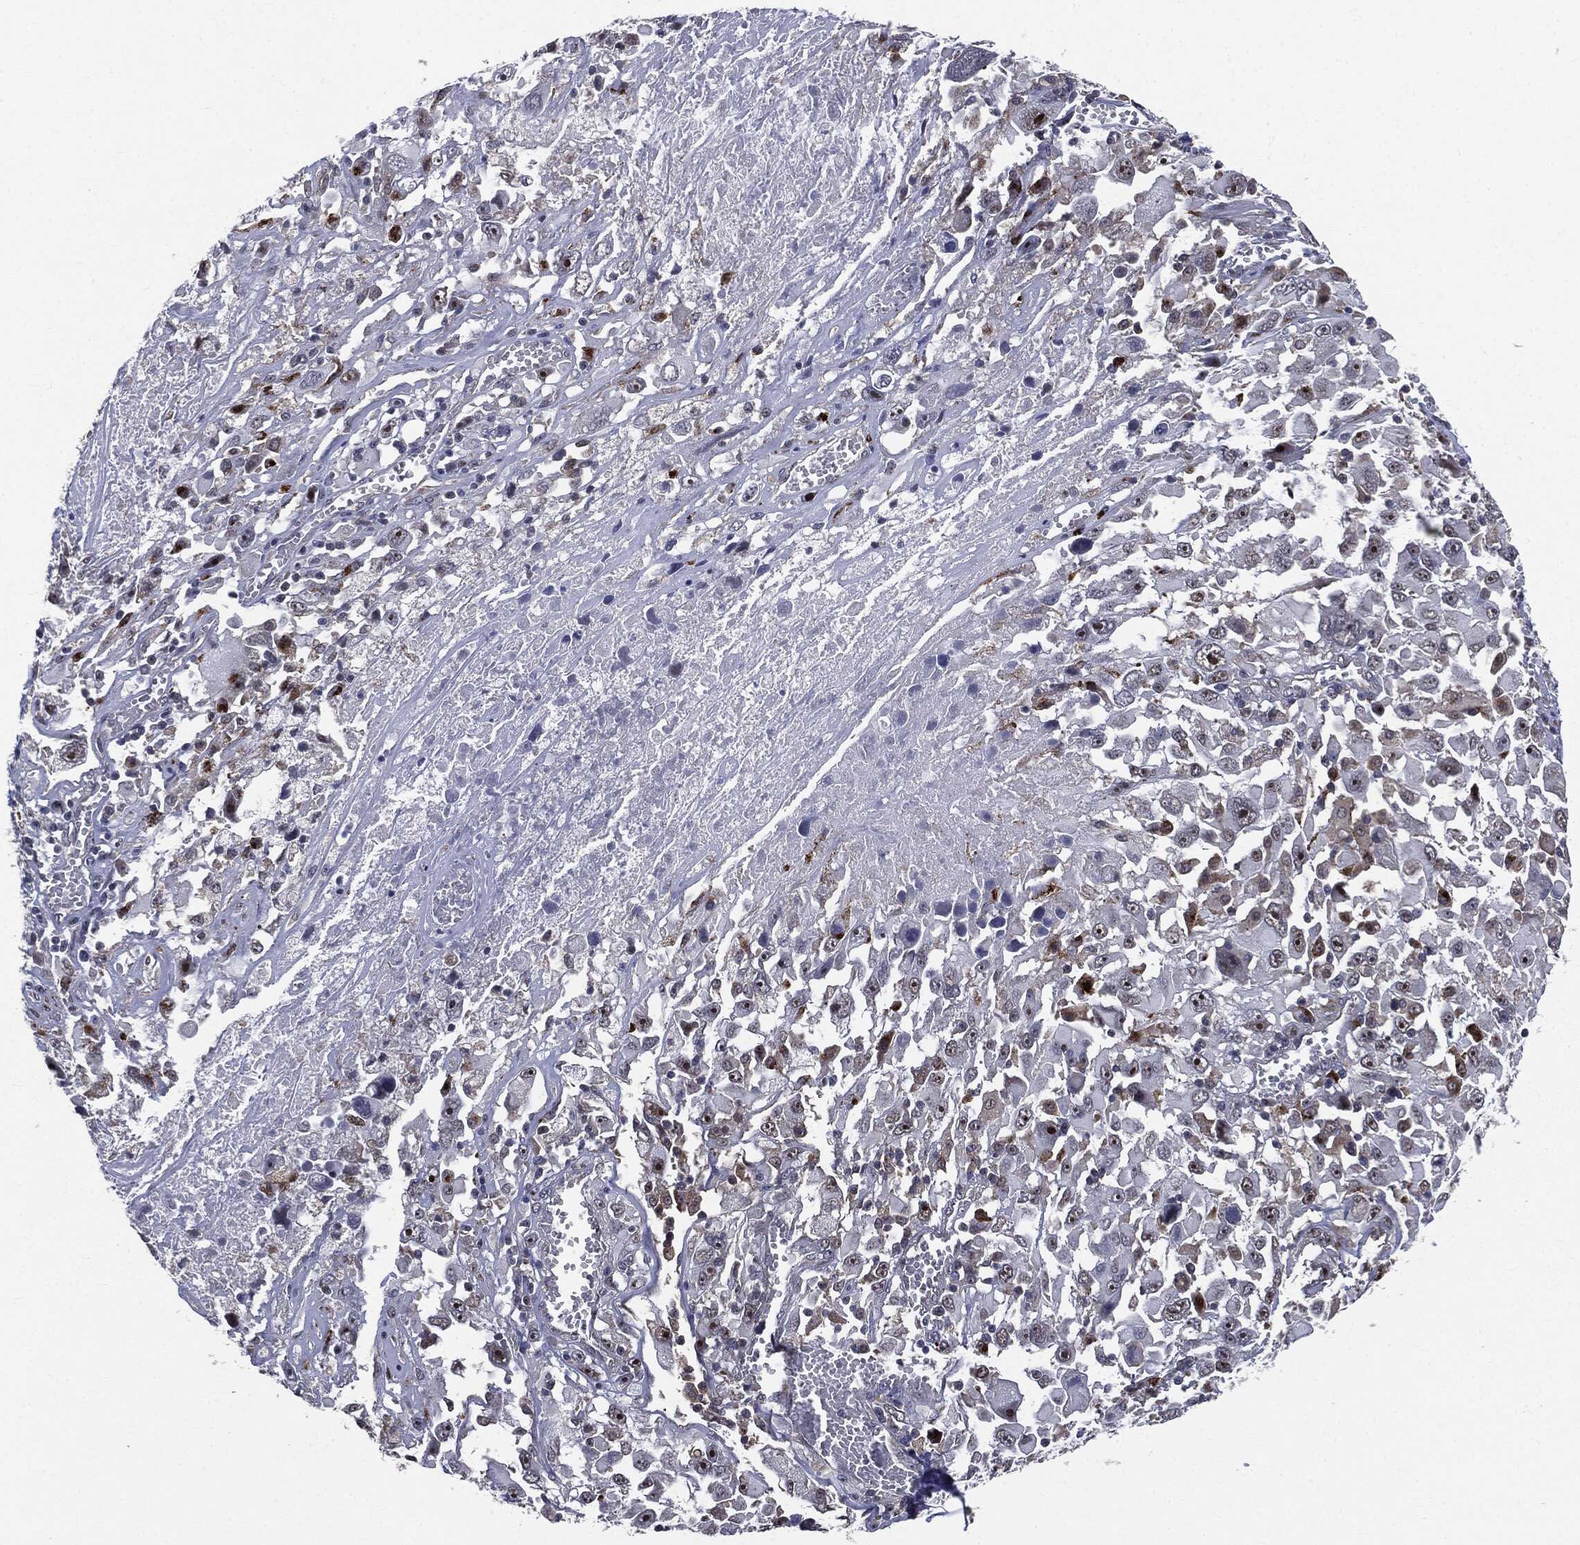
{"staining": {"intensity": "moderate", "quantity": "<25%", "location": "nuclear"}, "tissue": "melanoma", "cell_type": "Tumor cells", "image_type": "cancer", "snomed": [{"axis": "morphology", "description": "Malignant melanoma, Metastatic site"}, {"axis": "topography", "description": "Soft tissue"}], "caption": "Melanoma stained with IHC exhibits moderate nuclear expression in approximately <25% of tumor cells.", "gene": "TRMT1L", "patient": {"sex": "male", "age": 50}}